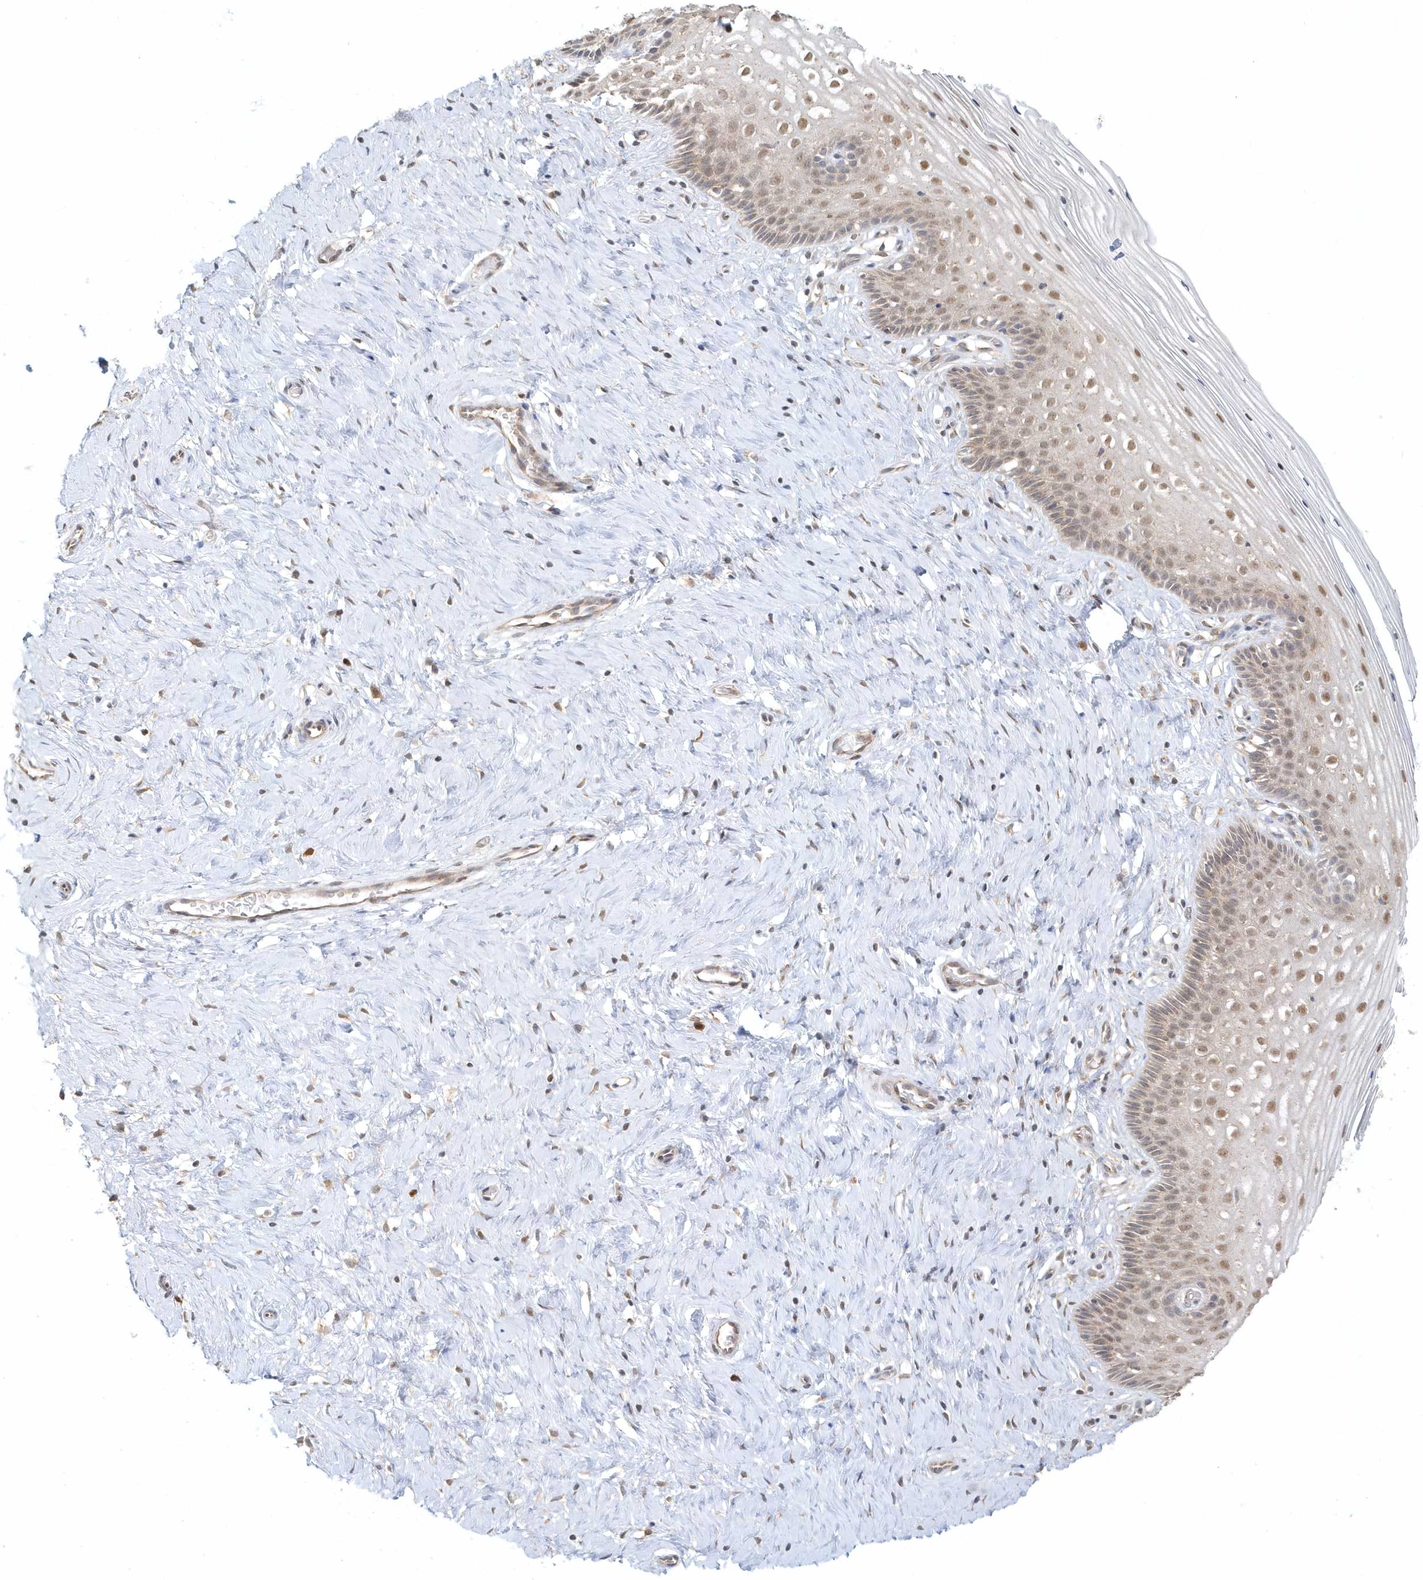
{"staining": {"intensity": "moderate", "quantity": ">75%", "location": "cytoplasmic/membranous"}, "tissue": "cervix", "cell_type": "Glandular cells", "image_type": "normal", "snomed": [{"axis": "morphology", "description": "Normal tissue, NOS"}, {"axis": "topography", "description": "Cervix"}], "caption": "Cervix stained for a protein (brown) displays moderate cytoplasmic/membranous positive expression in approximately >75% of glandular cells.", "gene": "PSMD6", "patient": {"sex": "female", "age": 33}}